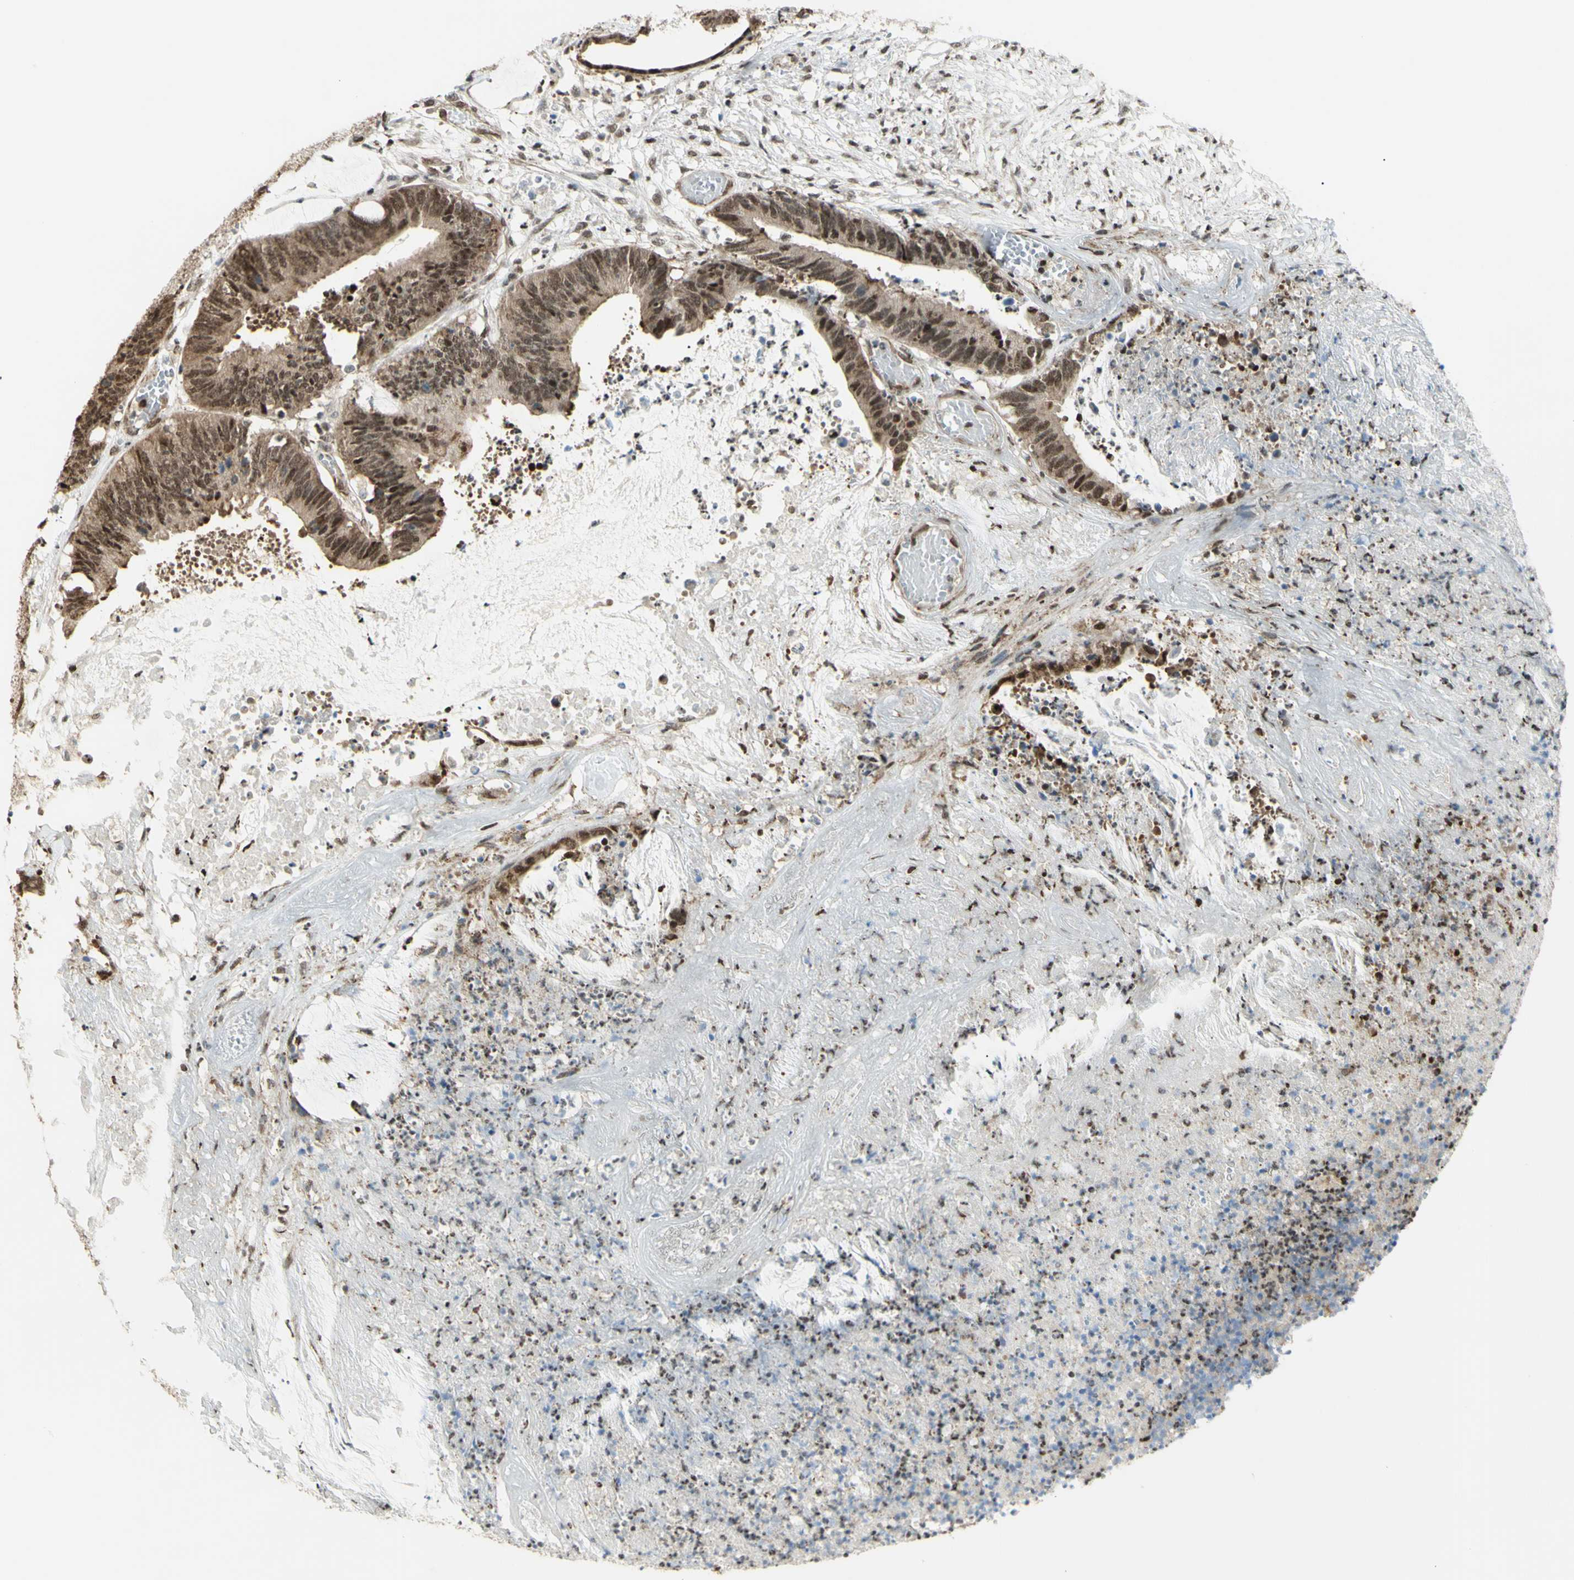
{"staining": {"intensity": "moderate", "quantity": ">75%", "location": "nuclear"}, "tissue": "colorectal cancer", "cell_type": "Tumor cells", "image_type": "cancer", "snomed": [{"axis": "morphology", "description": "Adenocarcinoma, NOS"}, {"axis": "topography", "description": "Rectum"}], "caption": "Protein analysis of colorectal cancer (adenocarcinoma) tissue exhibits moderate nuclear positivity in about >75% of tumor cells. The staining was performed using DAB (3,3'-diaminobenzidine), with brown indicating positive protein expression. Nuclei are stained blue with hematoxylin.", "gene": "ZMYM6", "patient": {"sex": "female", "age": 66}}